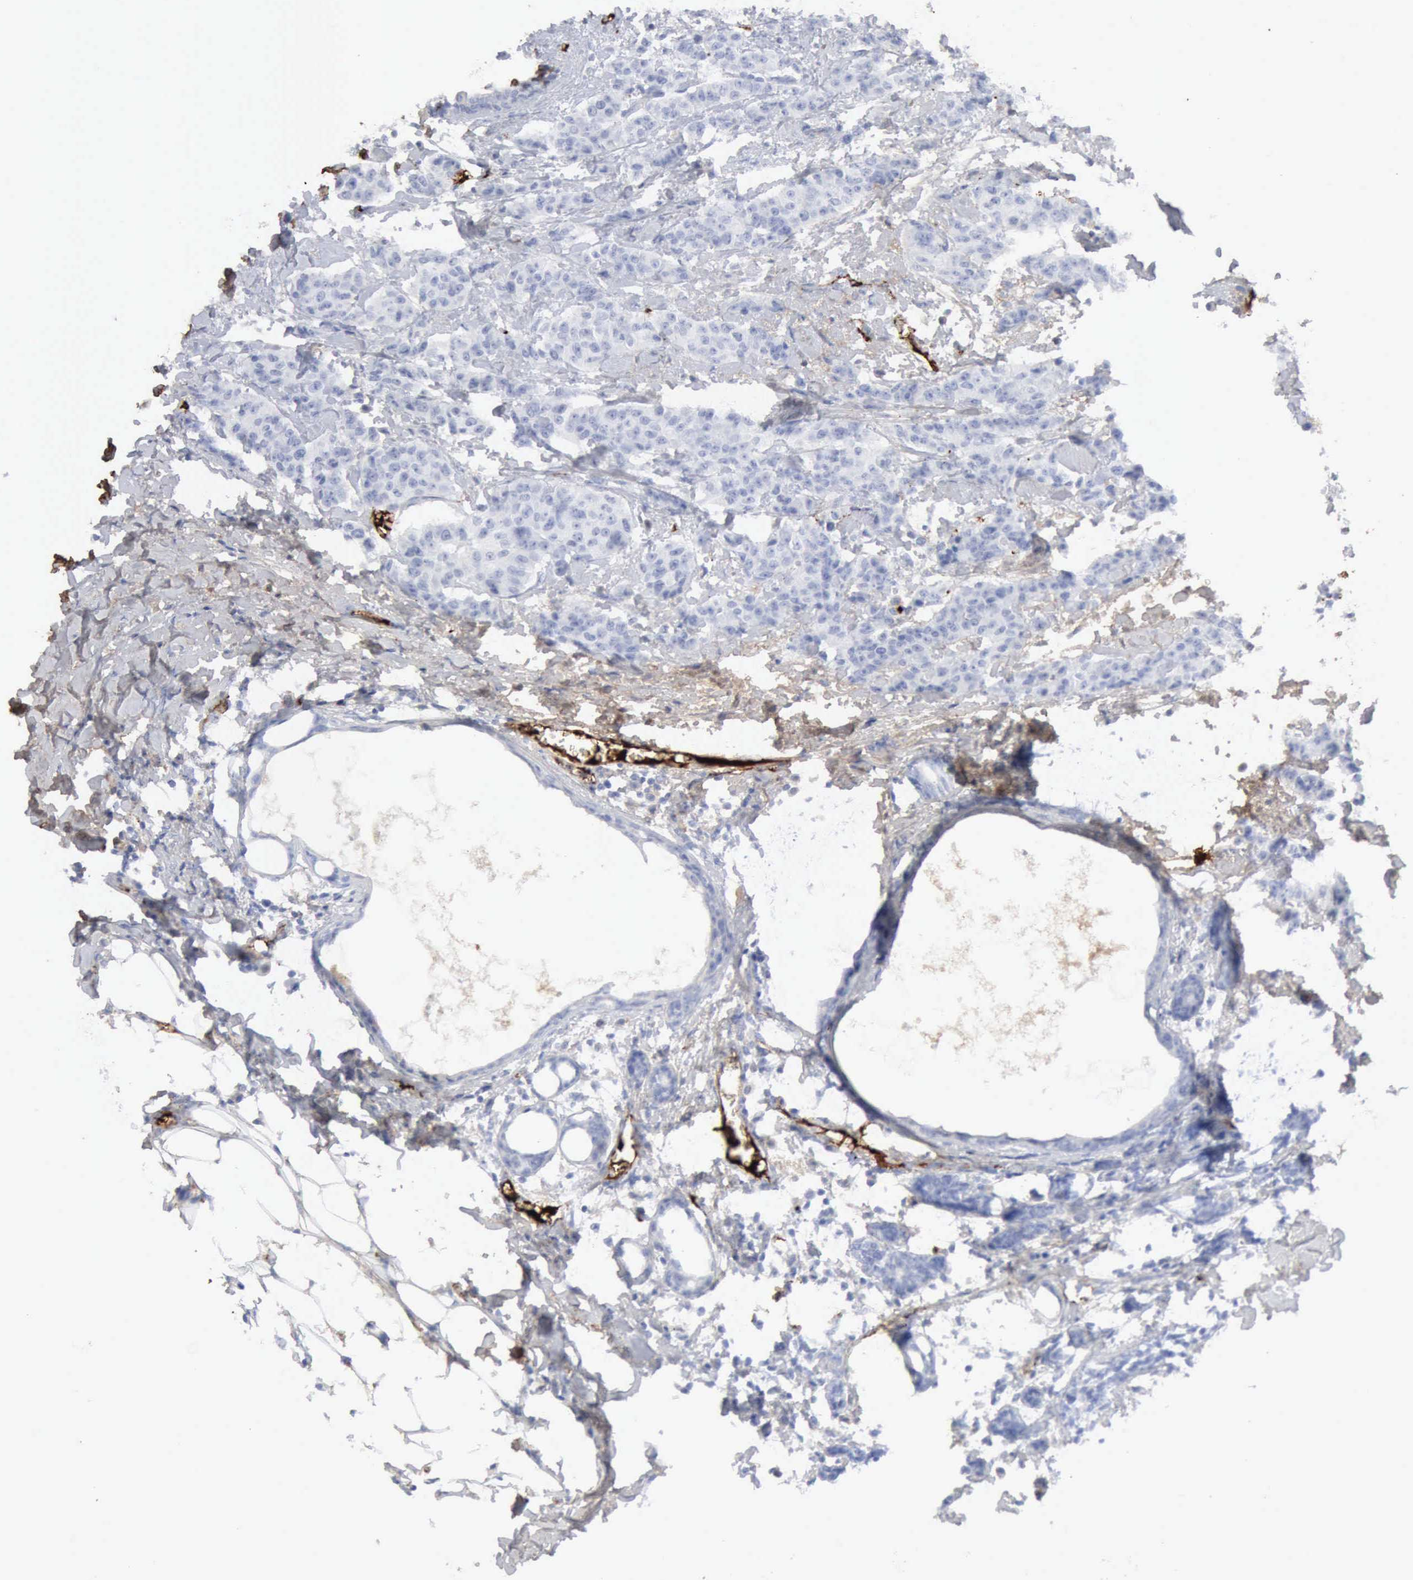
{"staining": {"intensity": "negative", "quantity": "none", "location": "none"}, "tissue": "breast cancer", "cell_type": "Tumor cells", "image_type": "cancer", "snomed": [{"axis": "morphology", "description": "Duct carcinoma"}, {"axis": "topography", "description": "Breast"}], "caption": "There is no significant positivity in tumor cells of breast cancer (intraductal carcinoma).", "gene": "C4BPA", "patient": {"sex": "female", "age": 40}}